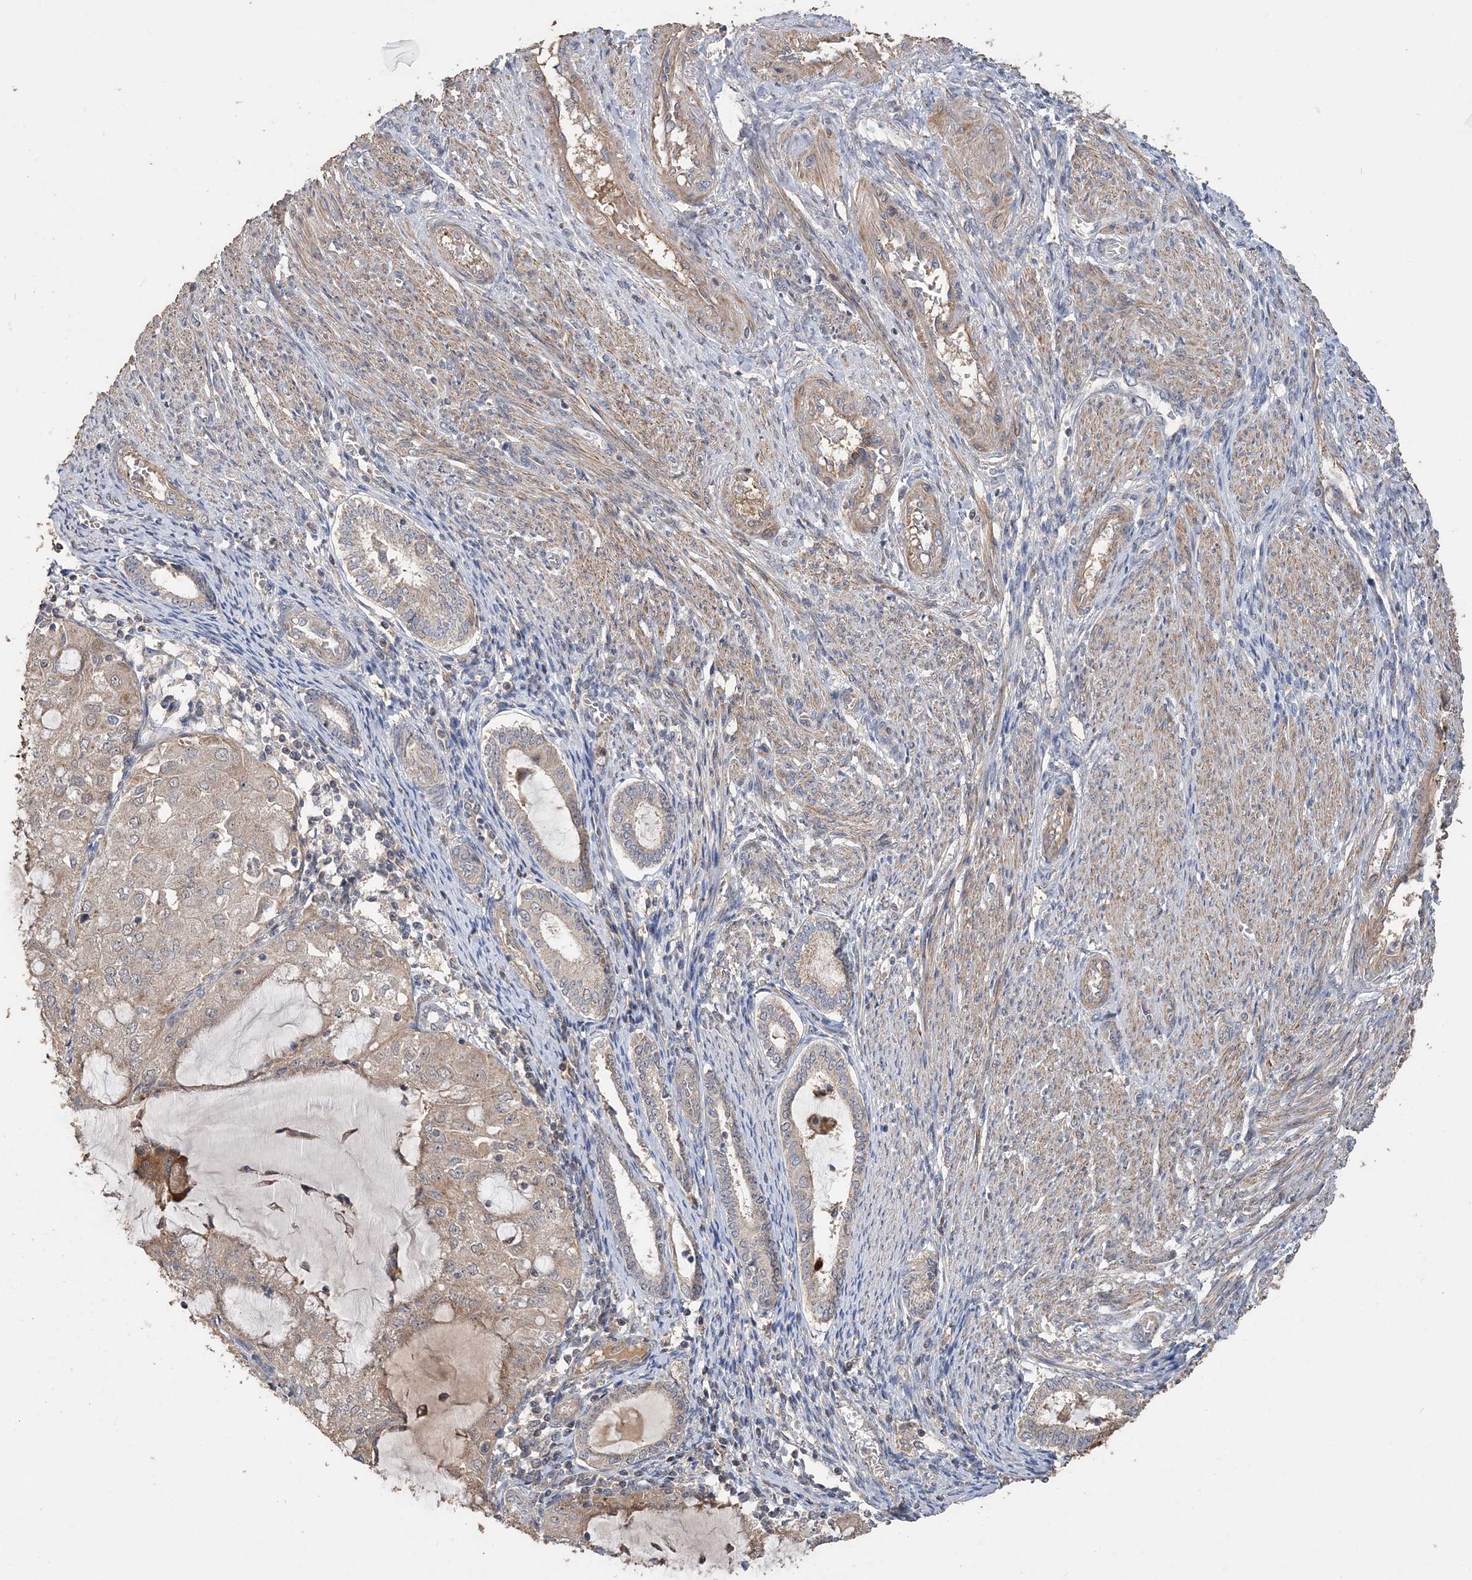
{"staining": {"intensity": "moderate", "quantity": ">75%", "location": "cytoplasmic/membranous"}, "tissue": "endometrial cancer", "cell_type": "Tumor cells", "image_type": "cancer", "snomed": [{"axis": "morphology", "description": "Adenocarcinoma, NOS"}, {"axis": "topography", "description": "Endometrium"}], "caption": "IHC image of neoplastic tissue: endometrial cancer (adenocarcinoma) stained using immunohistochemistry reveals medium levels of moderate protein expression localized specifically in the cytoplasmic/membranous of tumor cells, appearing as a cytoplasmic/membranous brown color.", "gene": "GRINA", "patient": {"sex": "female", "age": 81}}